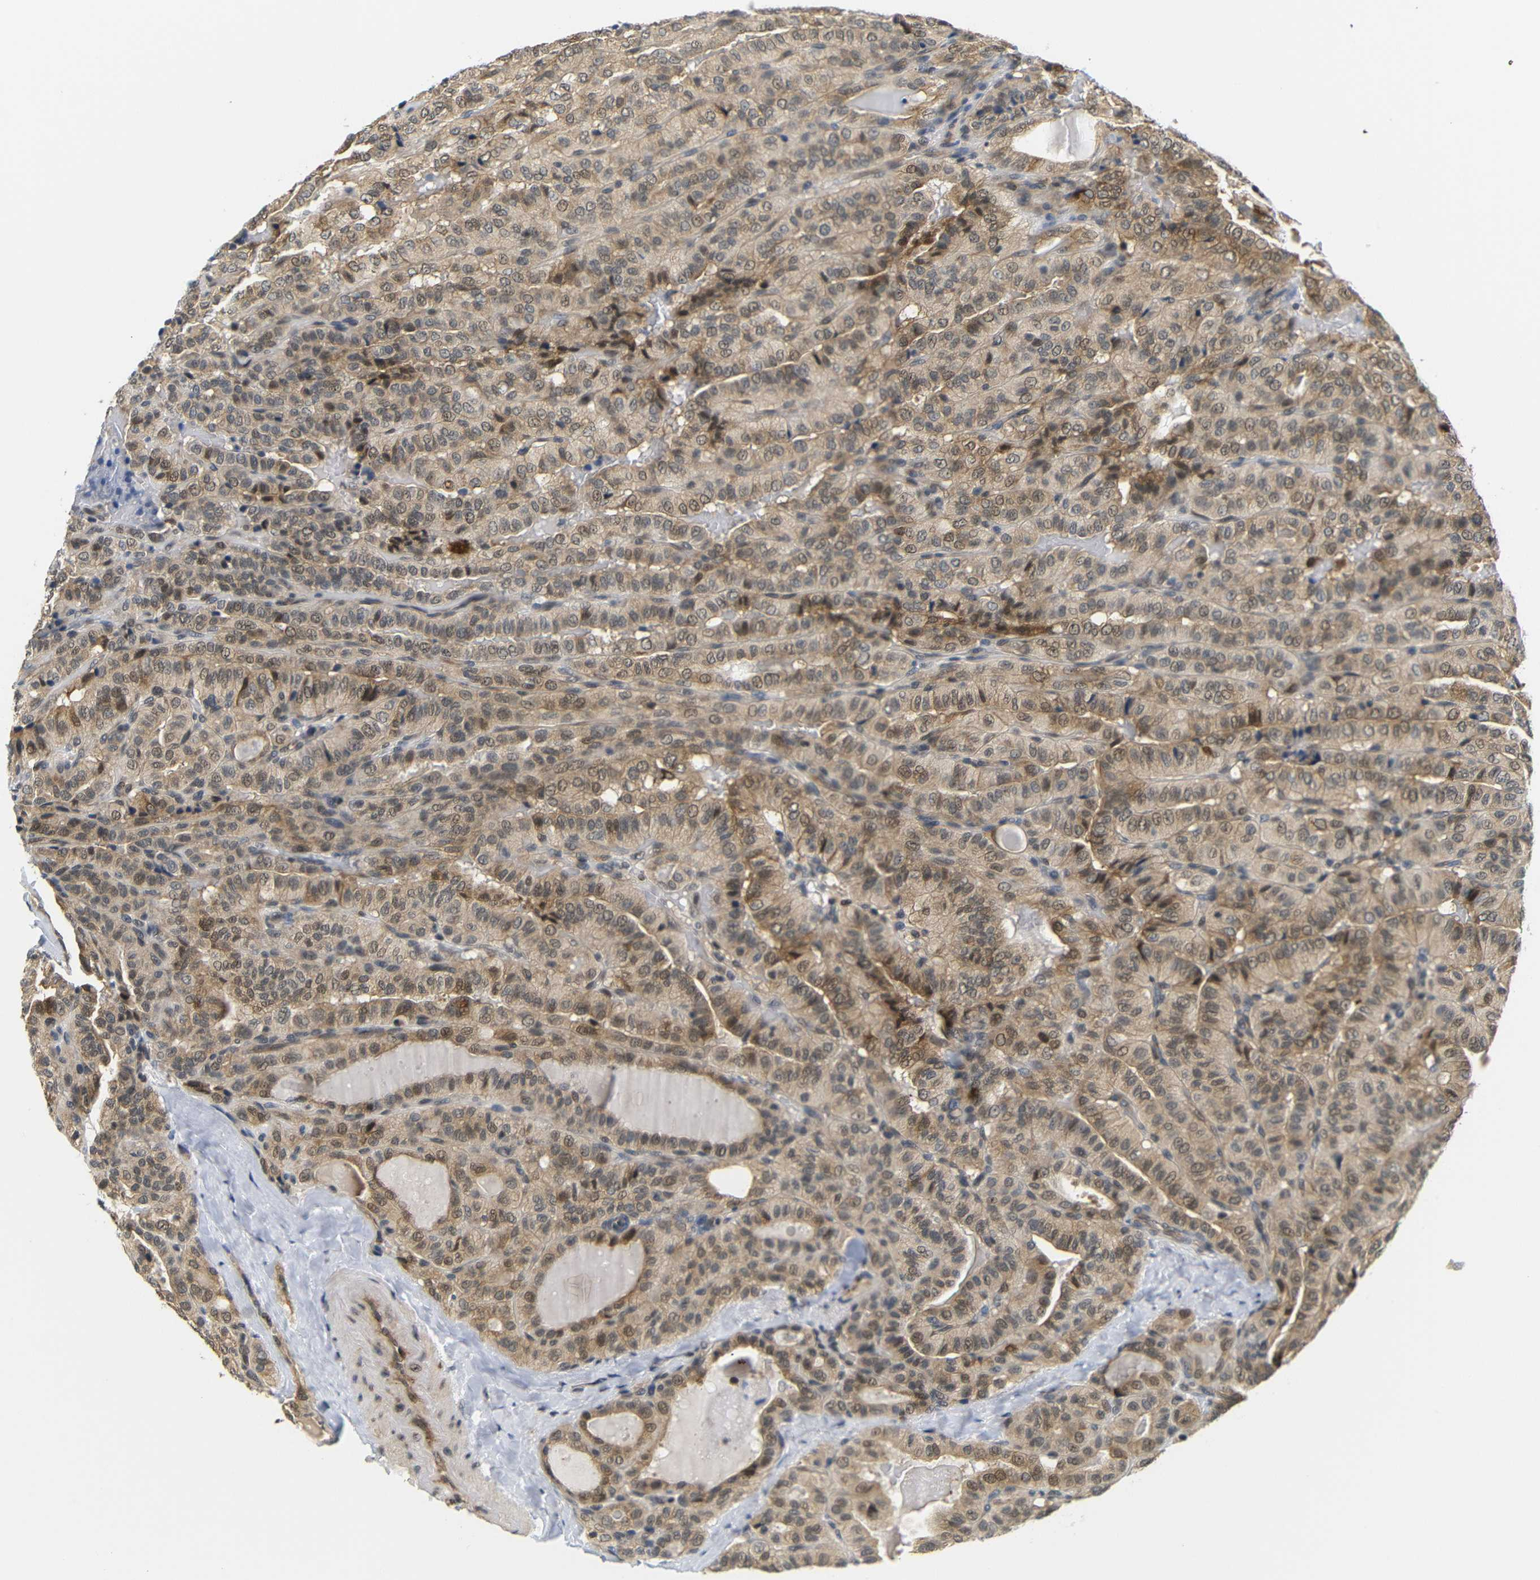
{"staining": {"intensity": "moderate", "quantity": ">75%", "location": "cytoplasmic/membranous,nuclear"}, "tissue": "thyroid cancer", "cell_type": "Tumor cells", "image_type": "cancer", "snomed": [{"axis": "morphology", "description": "Papillary adenocarcinoma, NOS"}, {"axis": "topography", "description": "Thyroid gland"}], "caption": "Protein analysis of thyroid cancer tissue reveals moderate cytoplasmic/membranous and nuclear expression in approximately >75% of tumor cells.", "gene": "GJA5", "patient": {"sex": "male", "age": 77}}